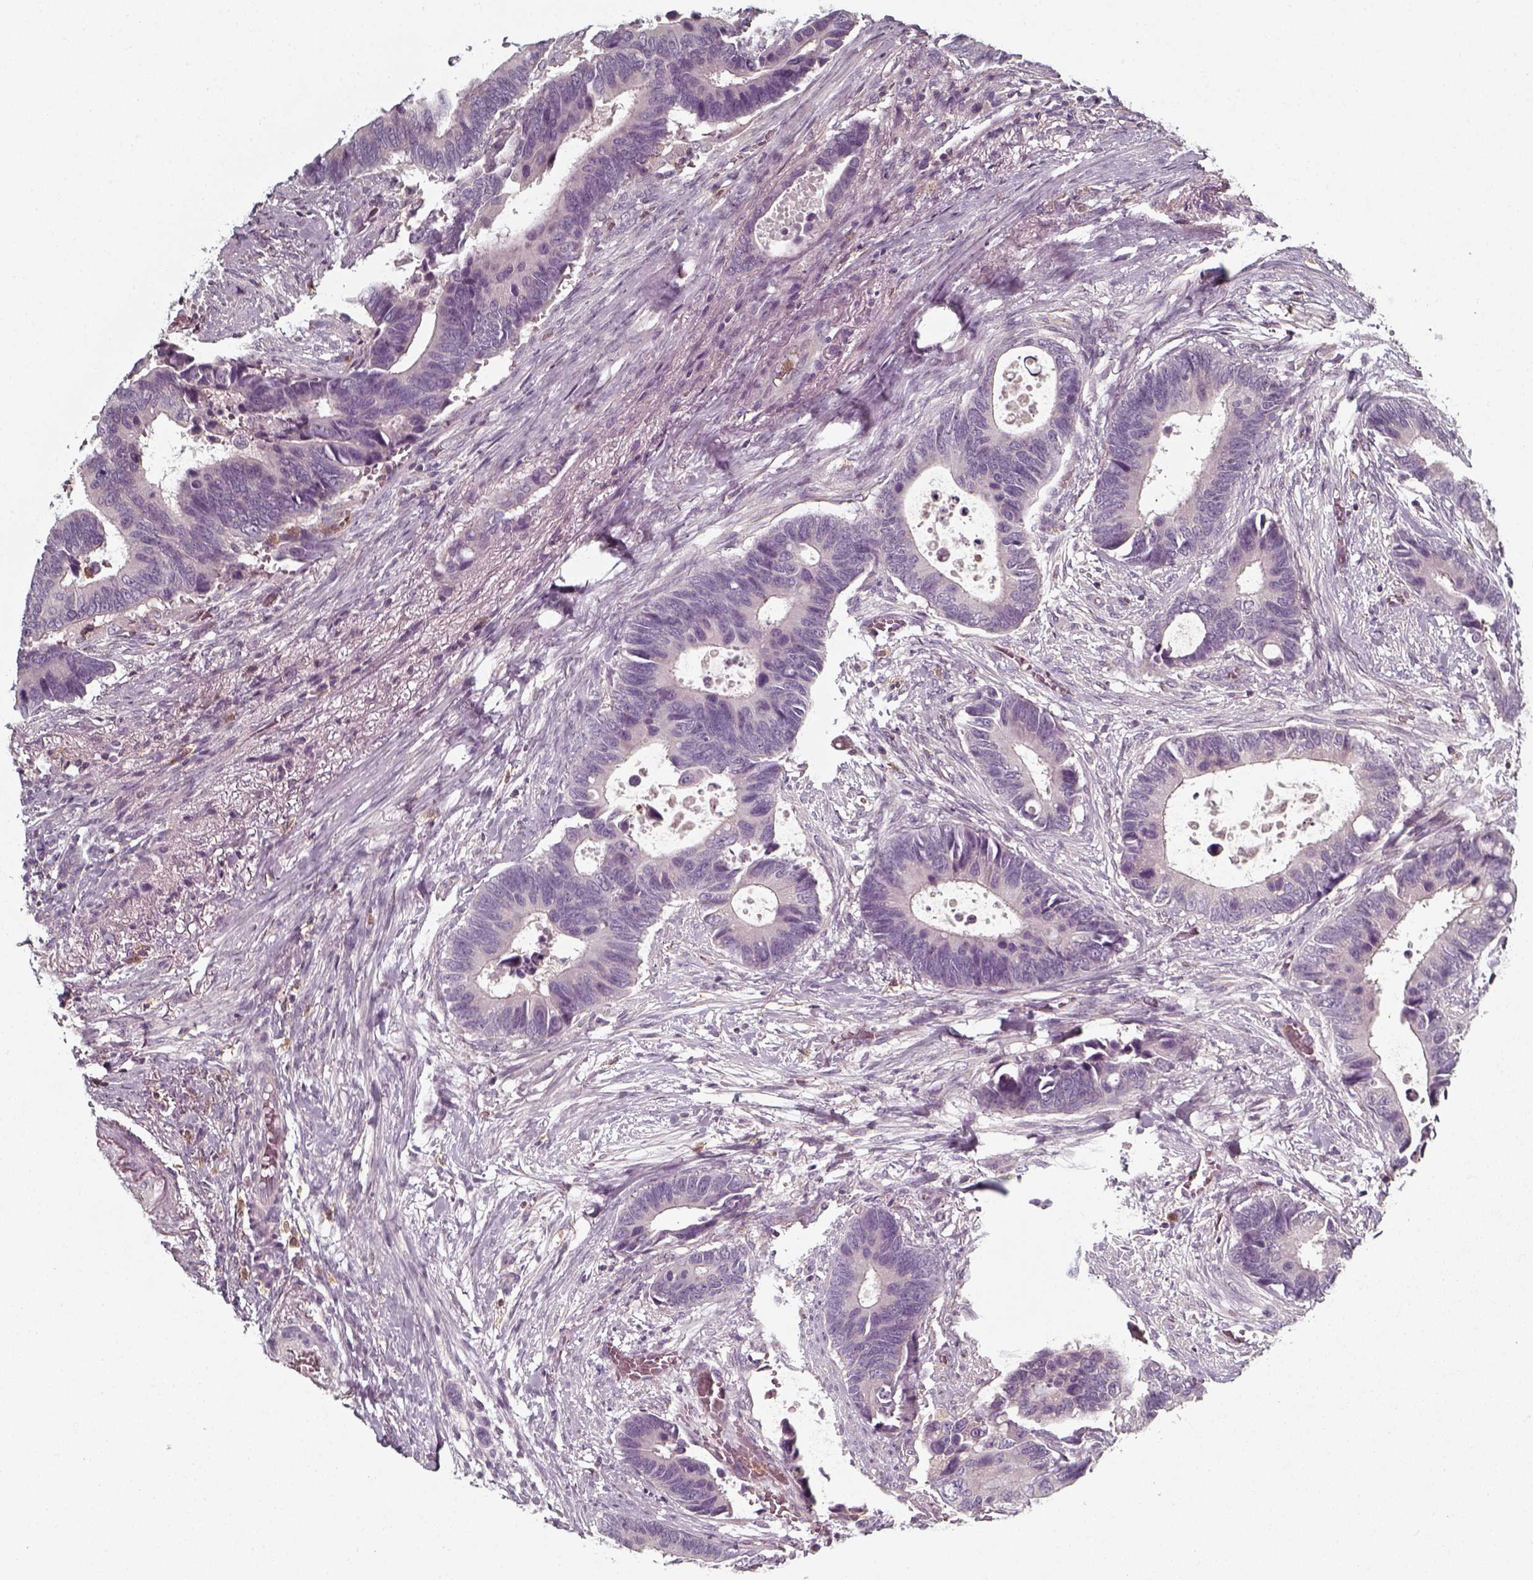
{"staining": {"intensity": "negative", "quantity": "none", "location": "none"}, "tissue": "colorectal cancer", "cell_type": "Tumor cells", "image_type": "cancer", "snomed": [{"axis": "morphology", "description": "Adenocarcinoma, NOS"}, {"axis": "topography", "description": "Colon"}], "caption": "Tumor cells are negative for protein expression in human adenocarcinoma (colorectal). (DAB immunohistochemistry with hematoxylin counter stain).", "gene": "UNC13D", "patient": {"sex": "male", "age": 49}}